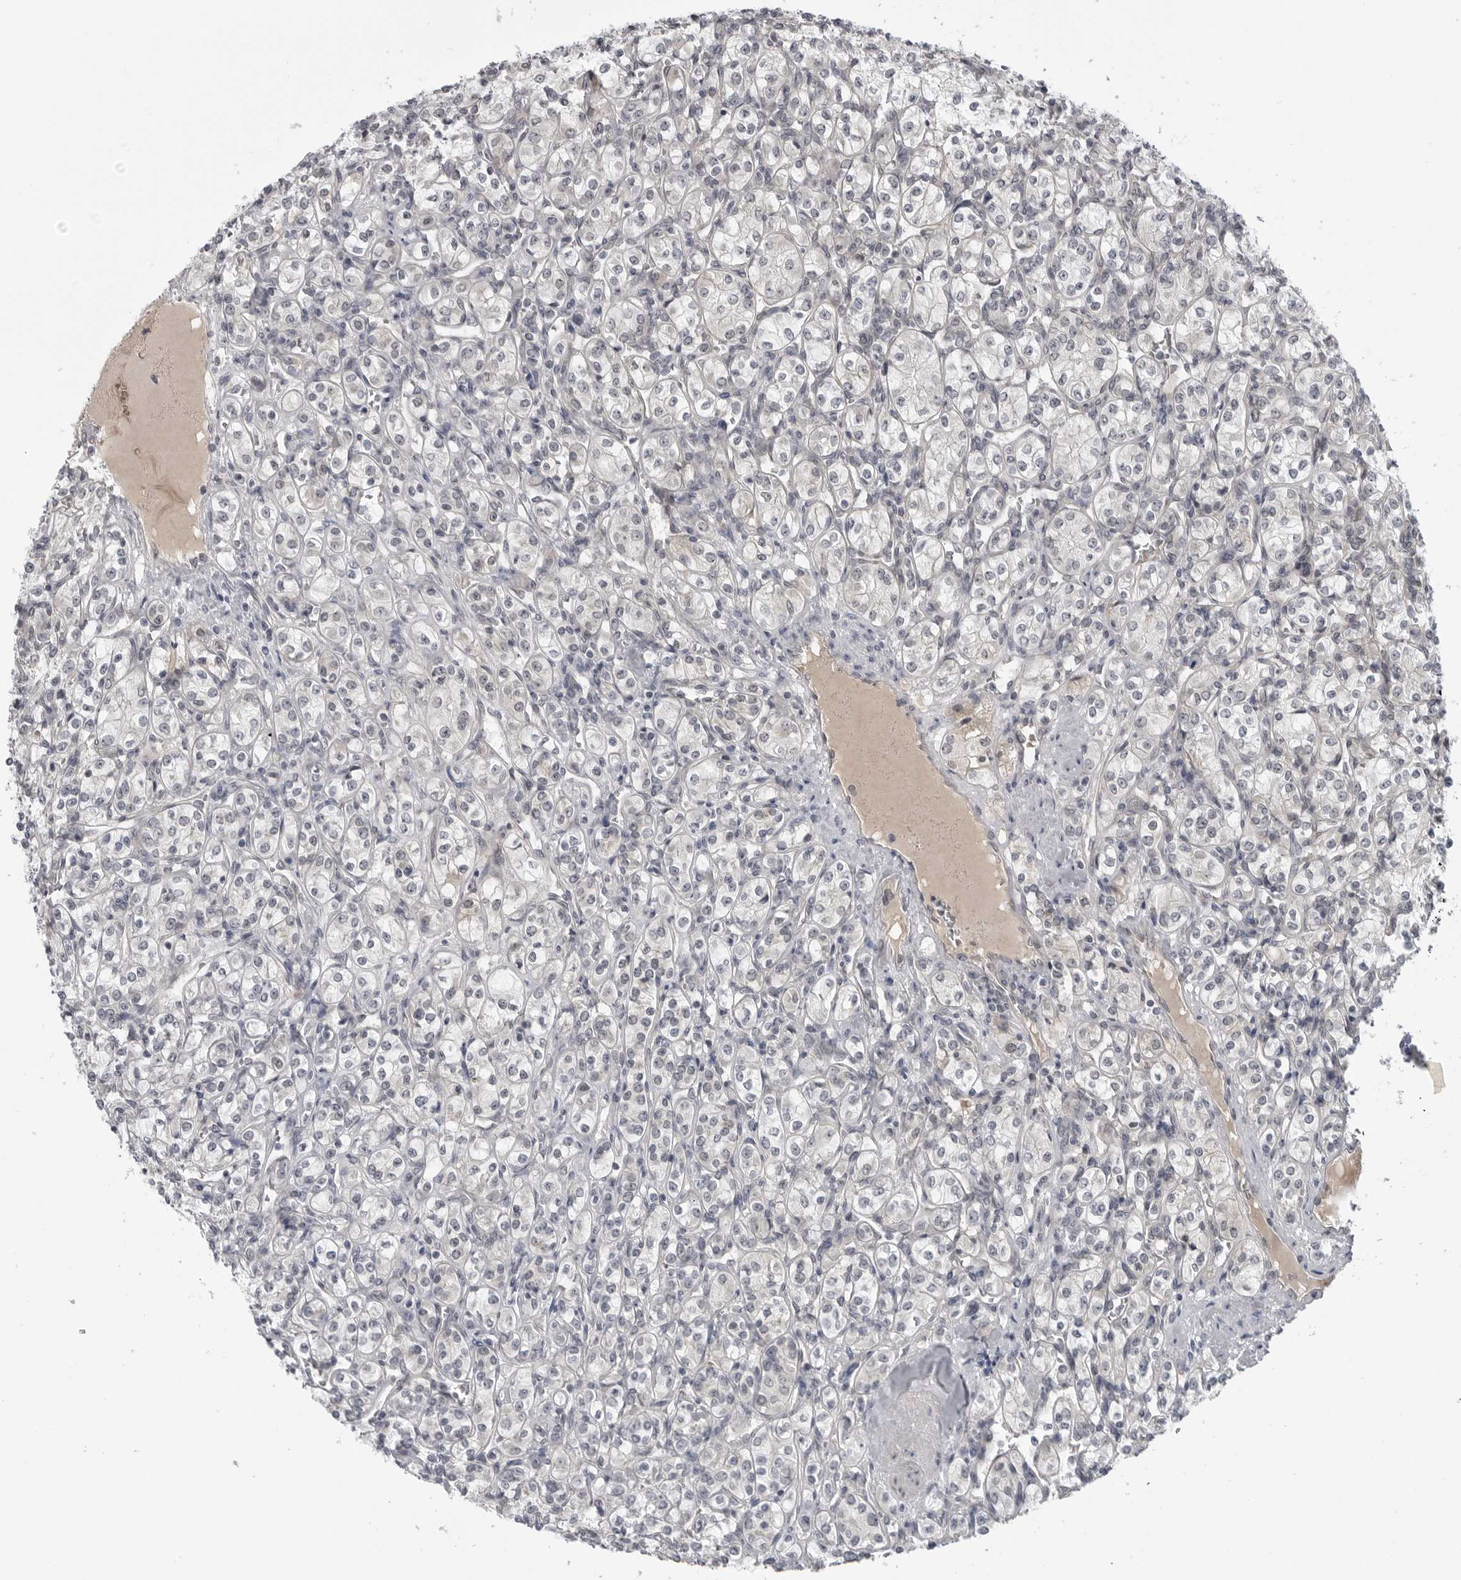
{"staining": {"intensity": "negative", "quantity": "none", "location": "none"}, "tissue": "renal cancer", "cell_type": "Tumor cells", "image_type": "cancer", "snomed": [{"axis": "morphology", "description": "Adenocarcinoma, NOS"}, {"axis": "topography", "description": "Kidney"}], "caption": "Tumor cells are negative for brown protein staining in renal adenocarcinoma.", "gene": "LRRC45", "patient": {"sex": "male", "age": 77}}